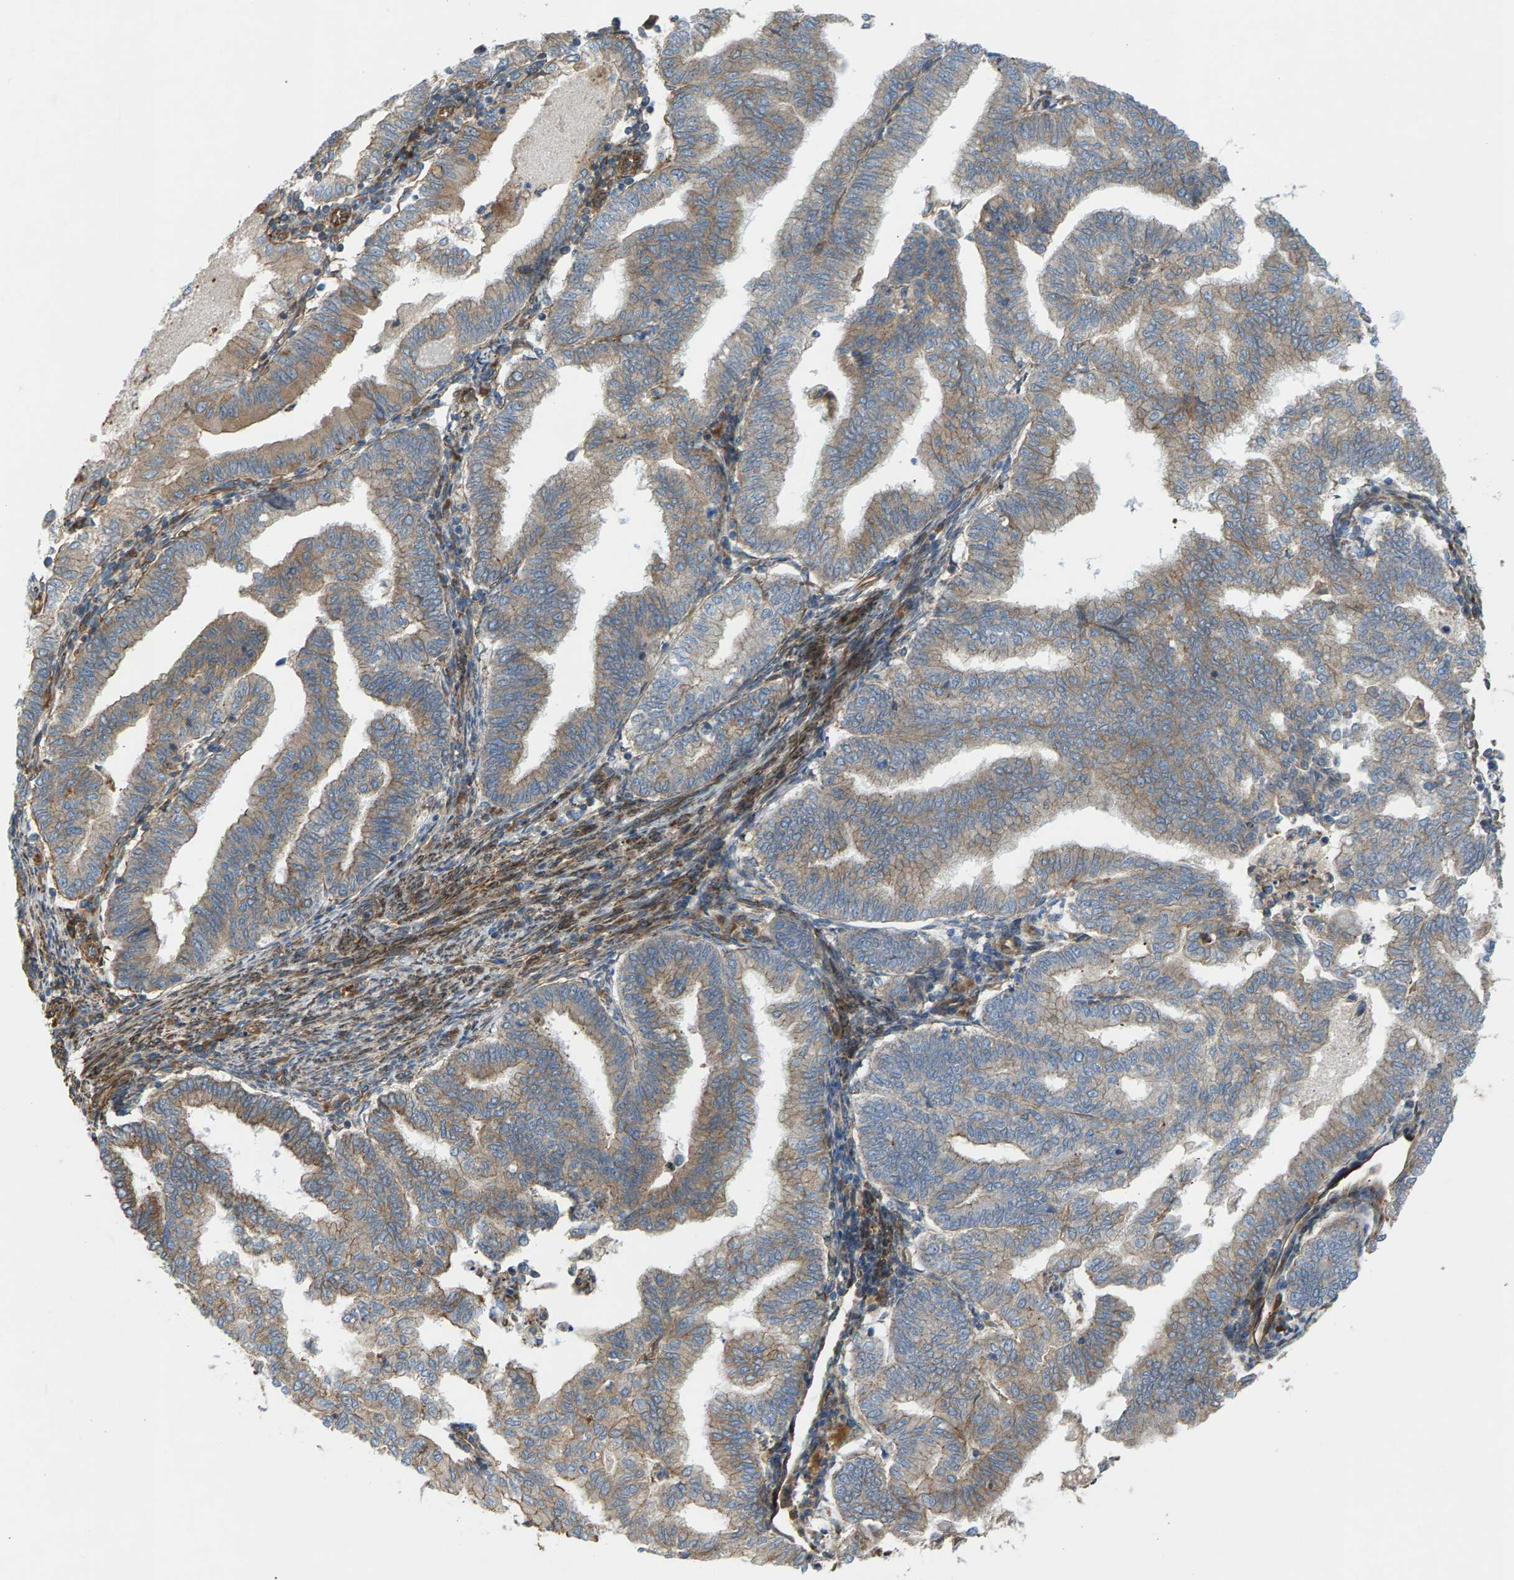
{"staining": {"intensity": "moderate", "quantity": "<25%", "location": "cytoplasmic/membranous"}, "tissue": "endometrial cancer", "cell_type": "Tumor cells", "image_type": "cancer", "snomed": [{"axis": "morphology", "description": "Polyp, NOS"}, {"axis": "morphology", "description": "Adenocarcinoma, NOS"}, {"axis": "morphology", "description": "Adenoma, NOS"}, {"axis": "topography", "description": "Endometrium"}], "caption": "Protein expression analysis of polyp (endometrial) displays moderate cytoplasmic/membranous expression in approximately <25% of tumor cells. (DAB (3,3'-diaminobenzidine) = brown stain, brightfield microscopy at high magnification).", "gene": "PDCL", "patient": {"sex": "female", "age": 79}}